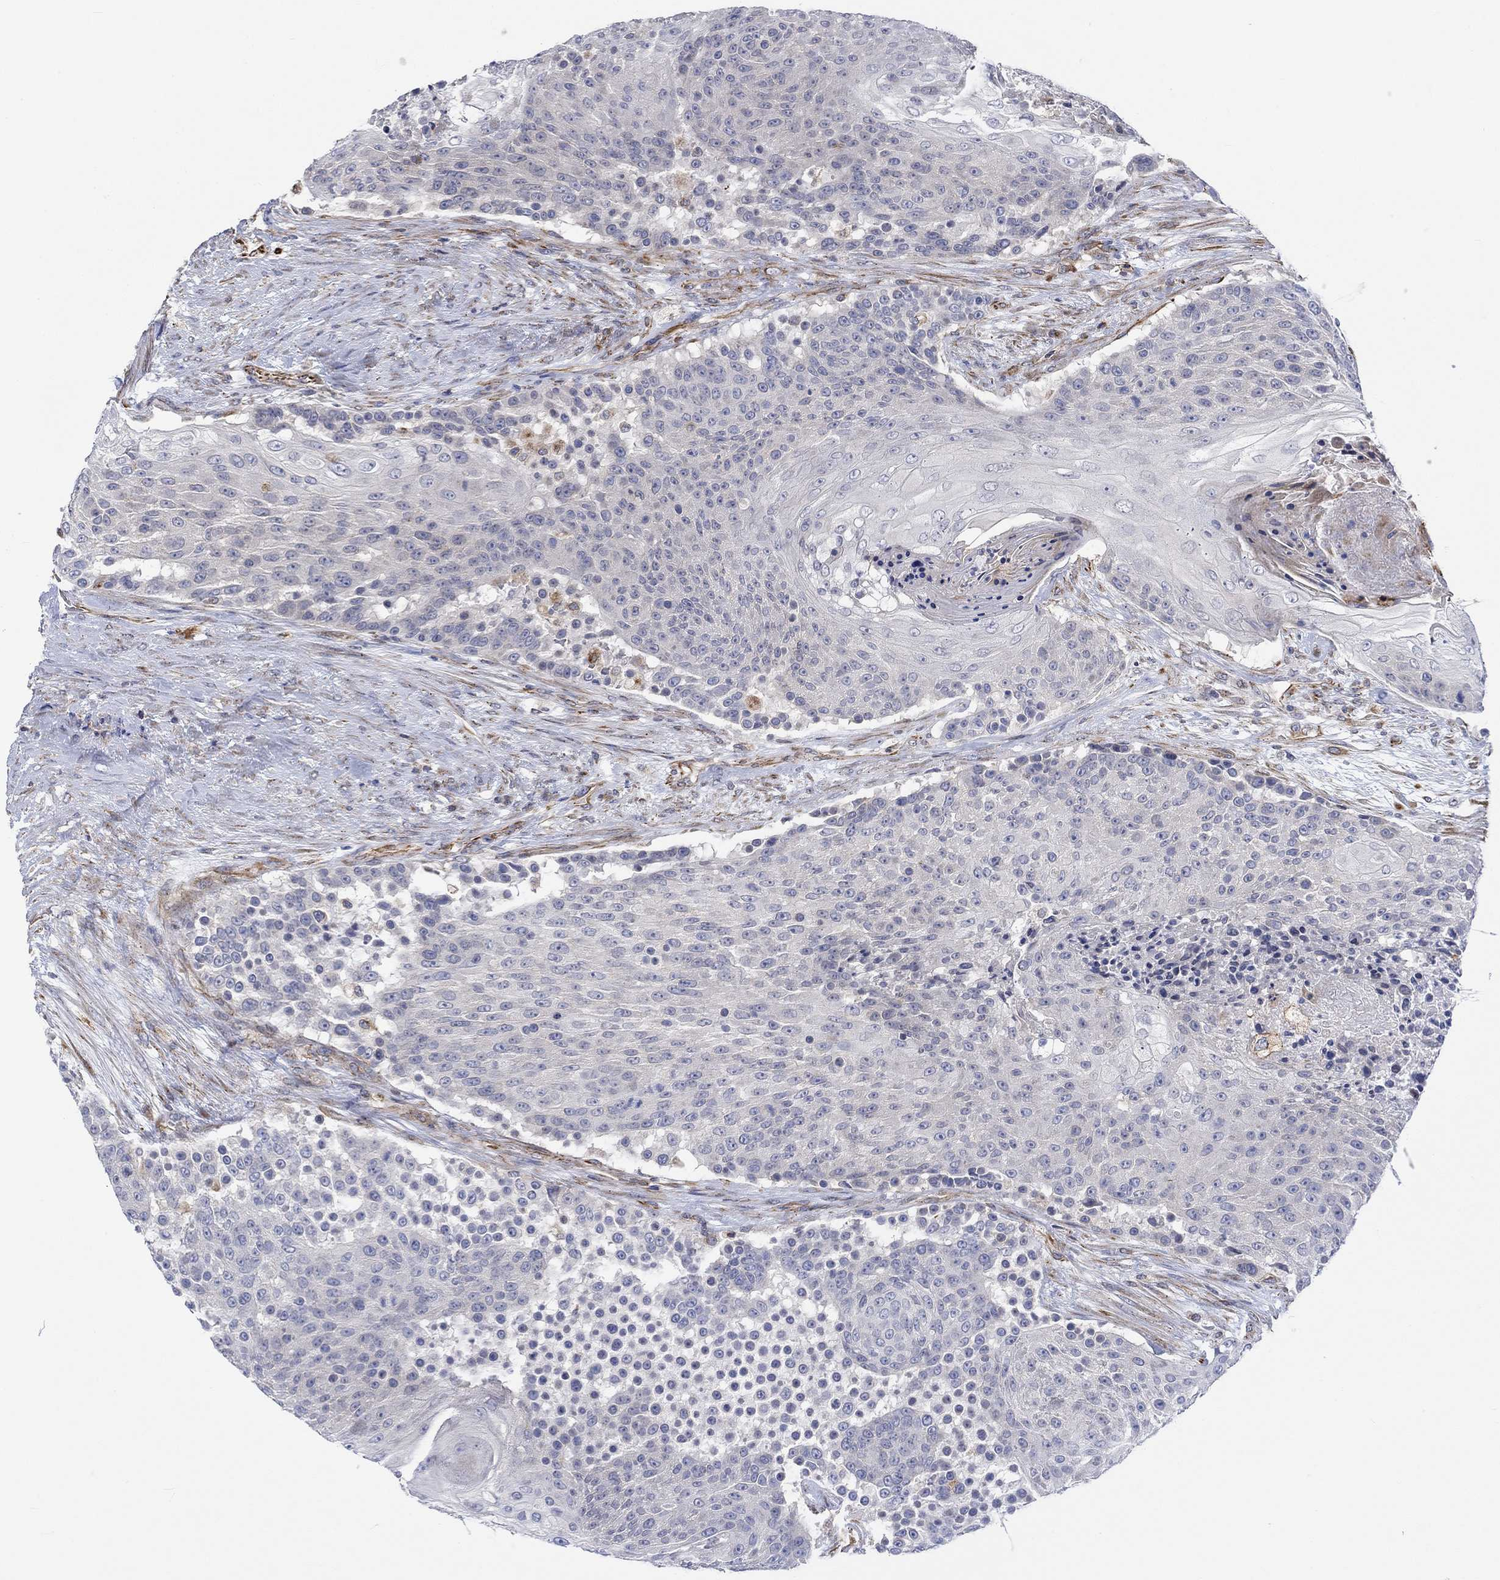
{"staining": {"intensity": "negative", "quantity": "none", "location": "none"}, "tissue": "urothelial cancer", "cell_type": "Tumor cells", "image_type": "cancer", "snomed": [{"axis": "morphology", "description": "Urothelial carcinoma, High grade"}, {"axis": "topography", "description": "Urinary bladder"}], "caption": "Immunohistochemical staining of urothelial carcinoma (high-grade) demonstrates no significant staining in tumor cells.", "gene": "CAMK1D", "patient": {"sex": "female", "age": 63}}